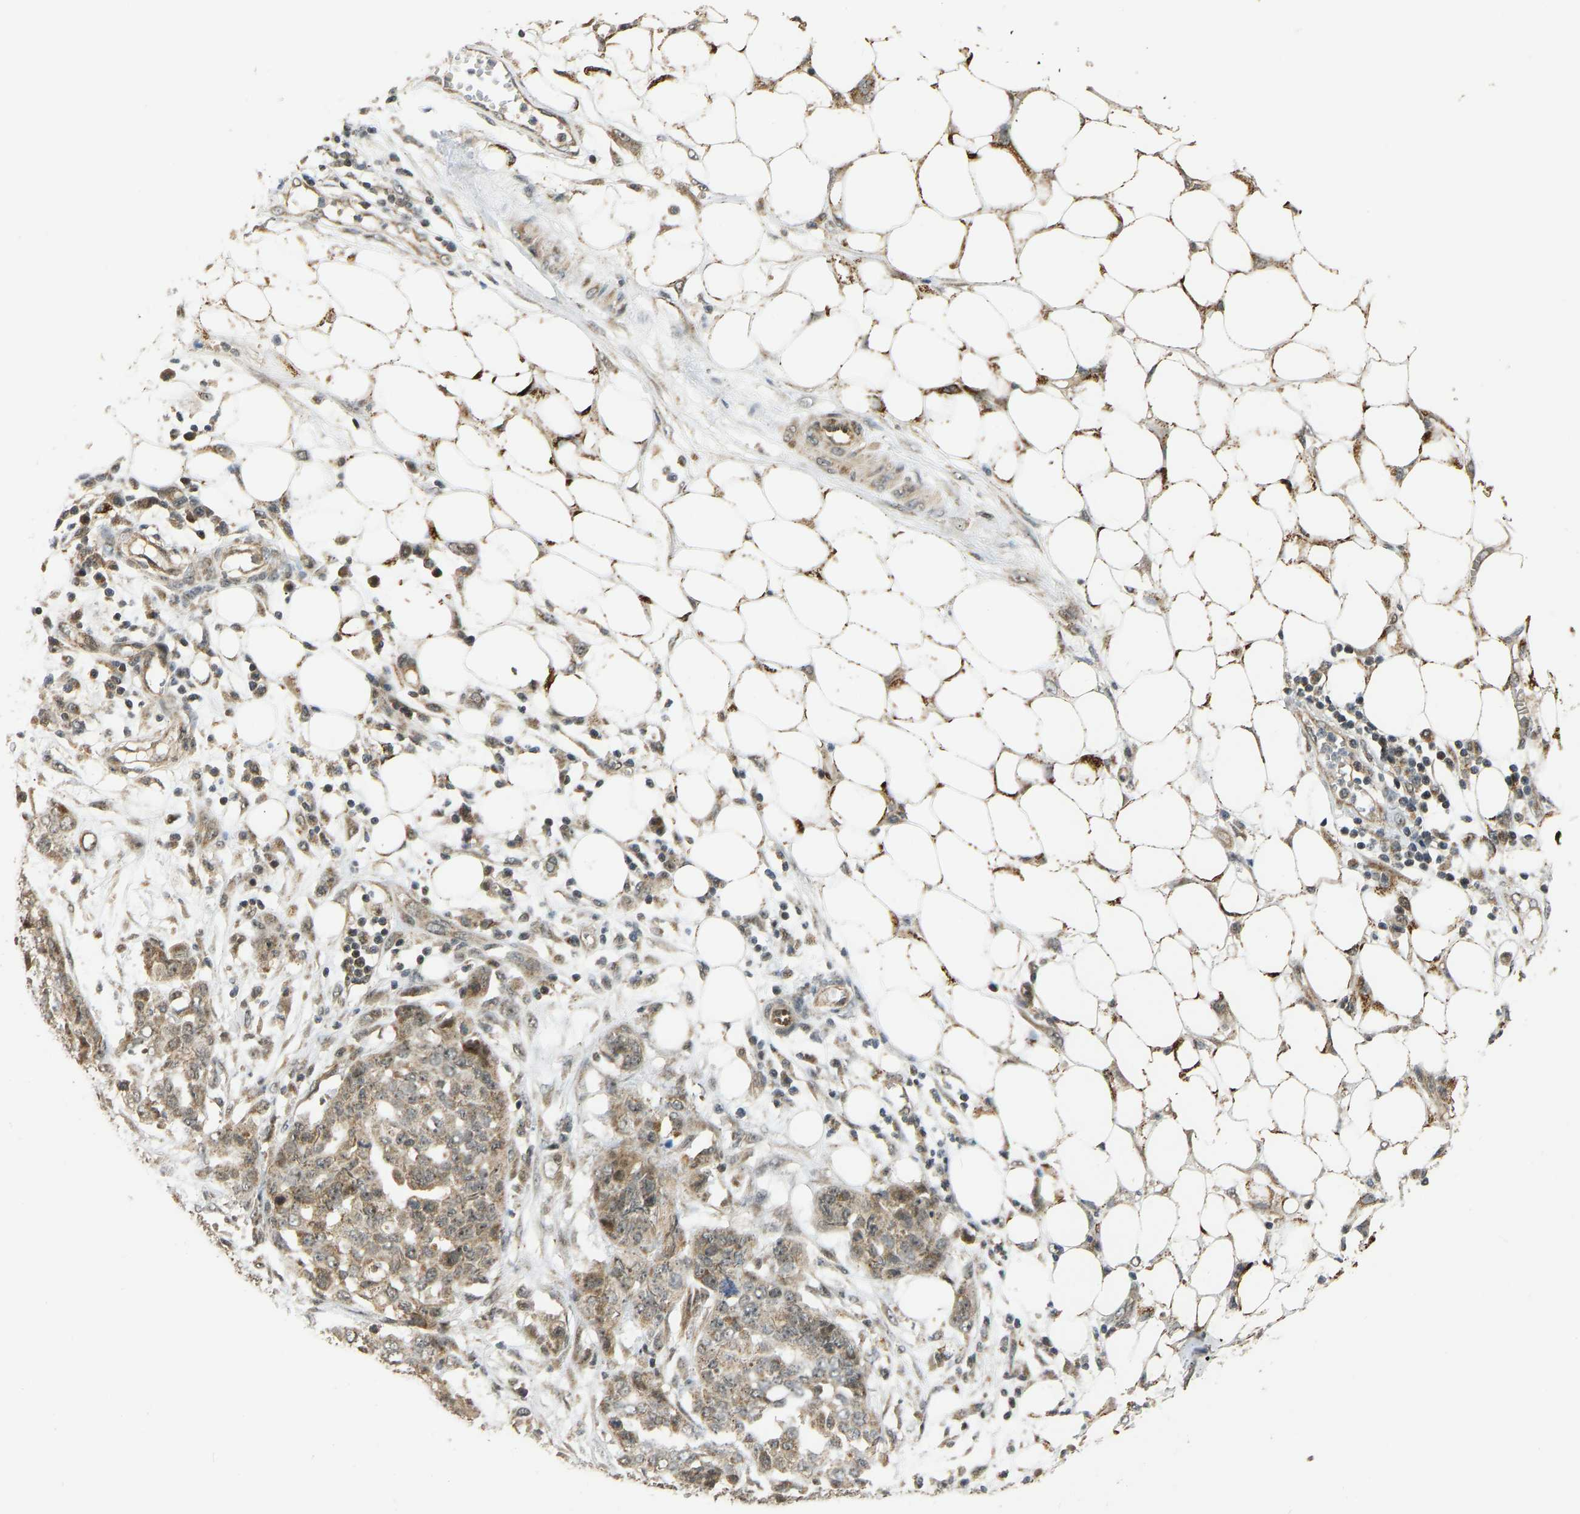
{"staining": {"intensity": "weak", "quantity": ">75%", "location": "cytoplasmic/membranous"}, "tissue": "ovarian cancer", "cell_type": "Tumor cells", "image_type": "cancer", "snomed": [{"axis": "morphology", "description": "Cystadenocarcinoma, serous, NOS"}, {"axis": "topography", "description": "Soft tissue"}, {"axis": "topography", "description": "Ovary"}], "caption": "There is low levels of weak cytoplasmic/membranous staining in tumor cells of ovarian cancer (serous cystadenocarcinoma), as demonstrated by immunohistochemical staining (brown color).", "gene": "ACADS", "patient": {"sex": "female", "age": 57}}